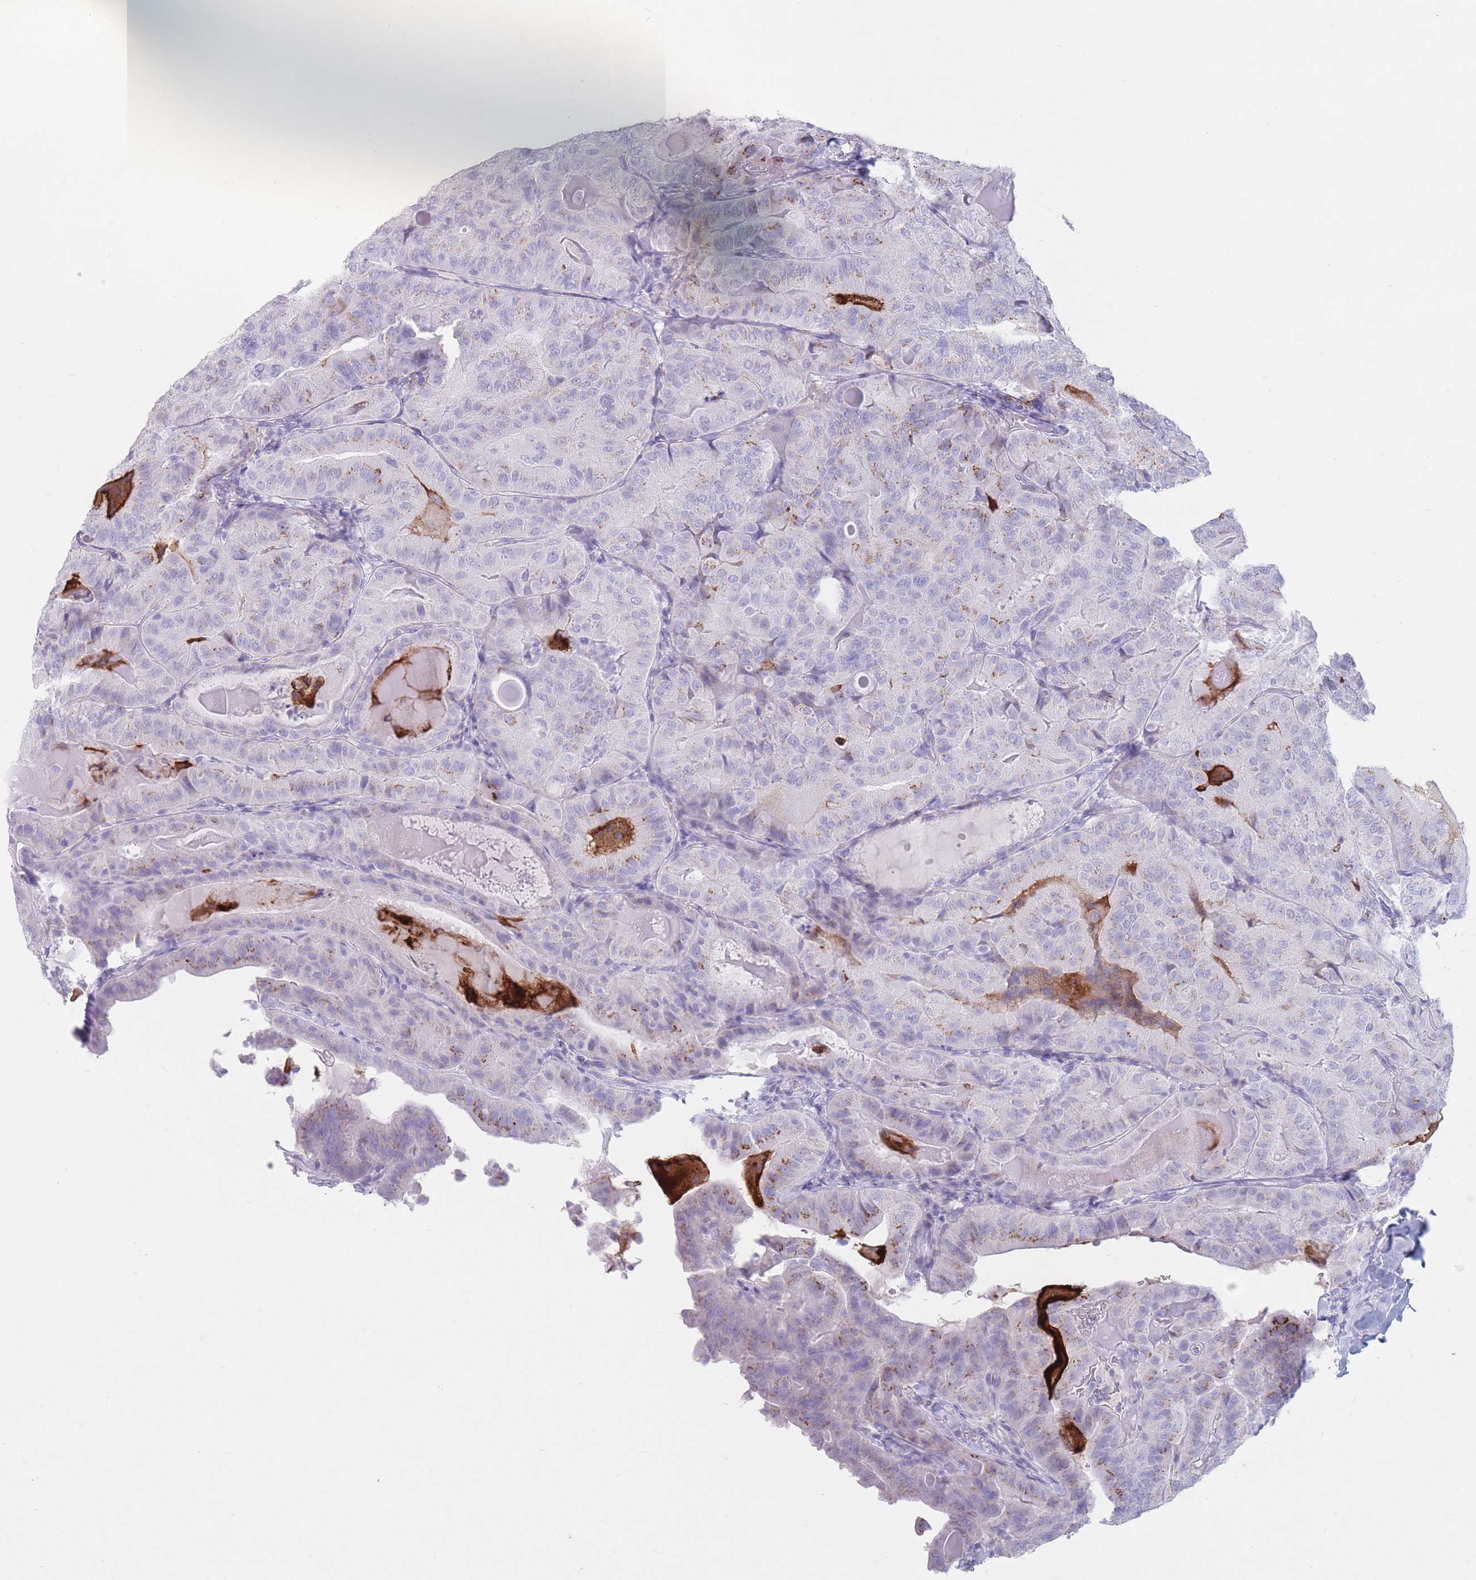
{"staining": {"intensity": "moderate", "quantity": "<25%", "location": "cytoplasmic/membranous"}, "tissue": "thyroid cancer", "cell_type": "Tumor cells", "image_type": "cancer", "snomed": [{"axis": "morphology", "description": "Papillary adenocarcinoma, NOS"}, {"axis": "topography", "description": "Thyroid gland"}], "caption": "Thyroid papillary adenocarcinoma stained for a protein shows moderate cytoplasmic/membranous positivity in tumor cells. The staining was performed using DAB to visualize the protein expression in brown, while the nuclei were stained in blue with hematoxylin (Magnification: 20x).", "gene": "ST3GAL5", "patient": {"sex": "female", "age": 68}}